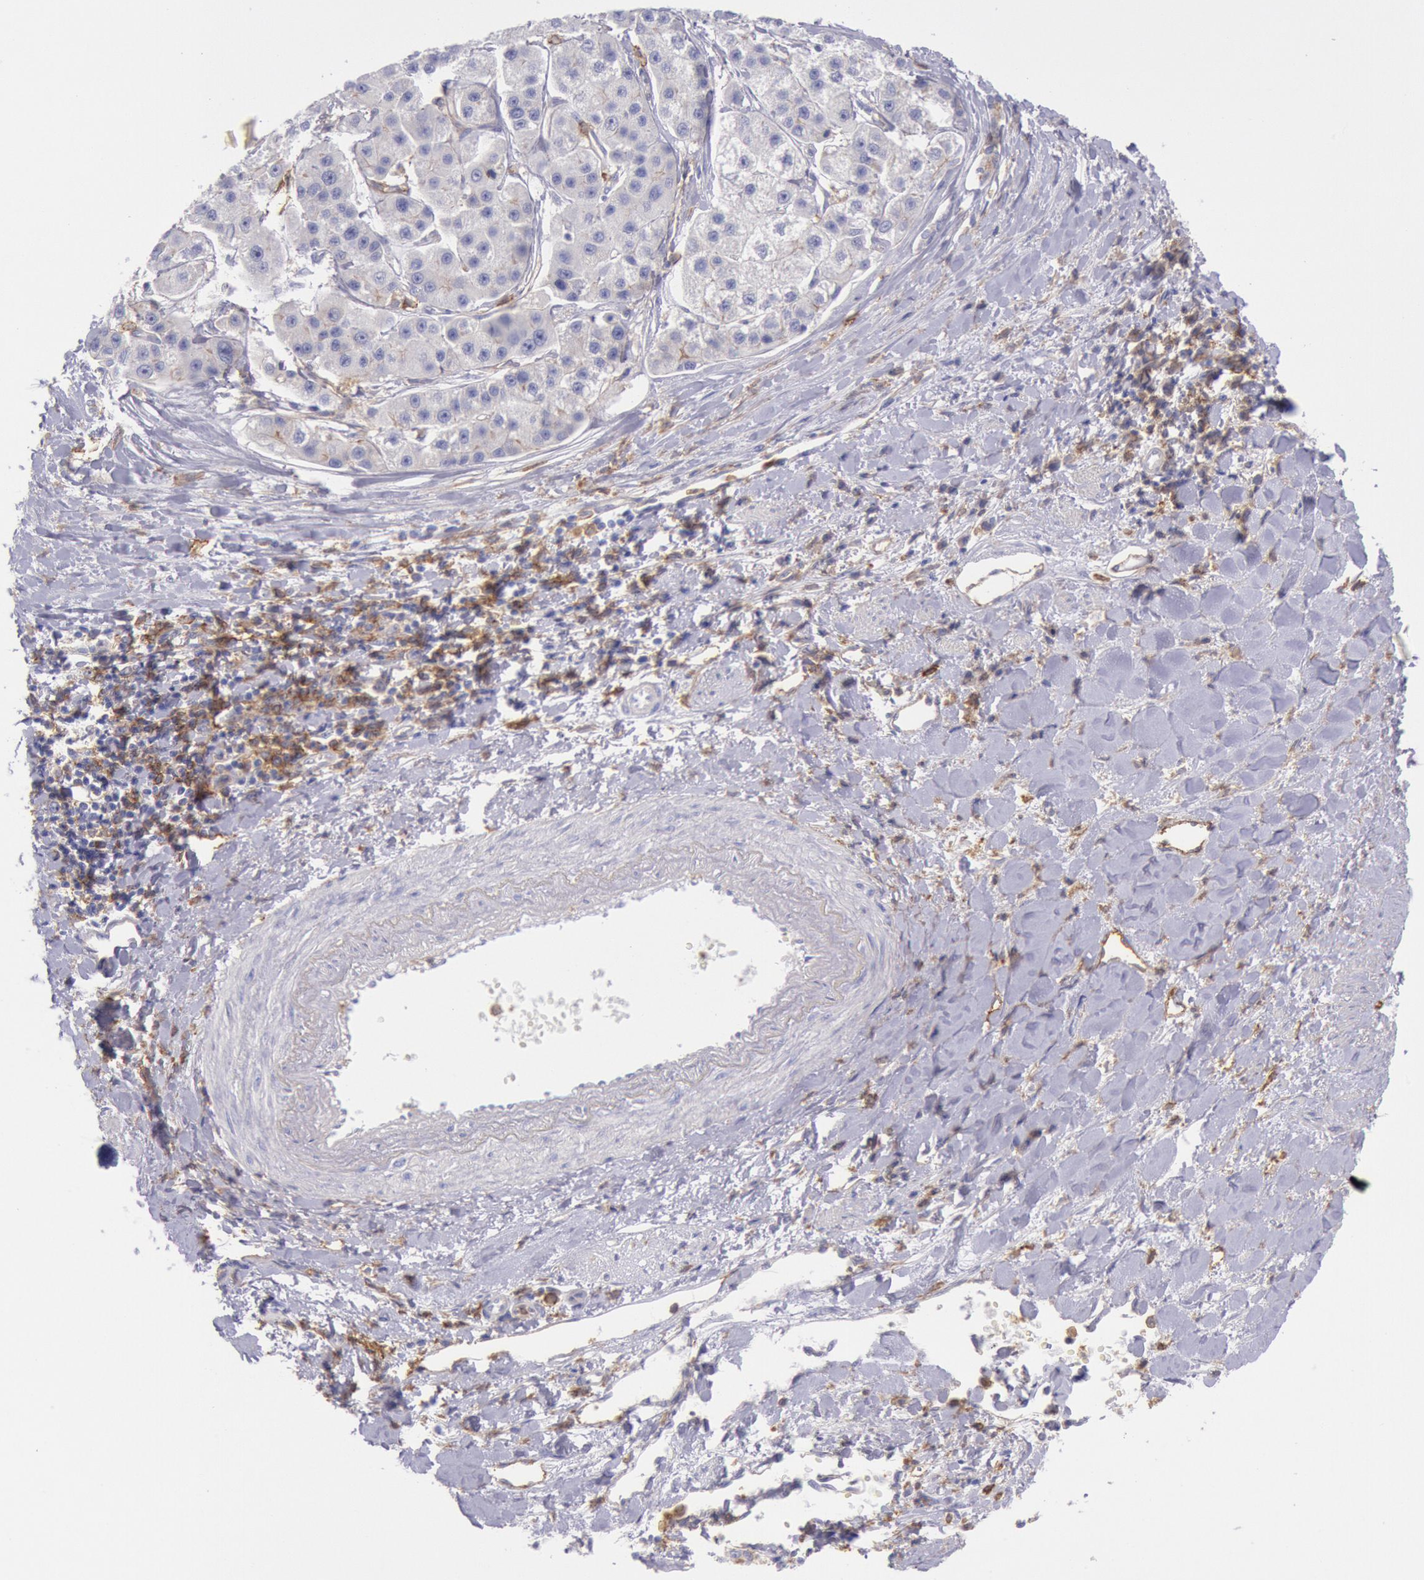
{"staining": {"intensity": "negative", "quantity": "none", "location": "none"}, "tissue": "liver cancer", "cell_type": "Tumor cells", "image_type": "cancer", "snomed": [{"axis": "morphology", "description": "Carcinoma, Hepatocellular, NOS"}, {"axis": "topography", "description": "Liver"}], "caption": "Hepatocellular carcinoma (liver) was stained to show a protein in brown. There is no significant positivity in tumor cells.", "gene": "LYN", "patient": {"sex": "female", "age": 85}}